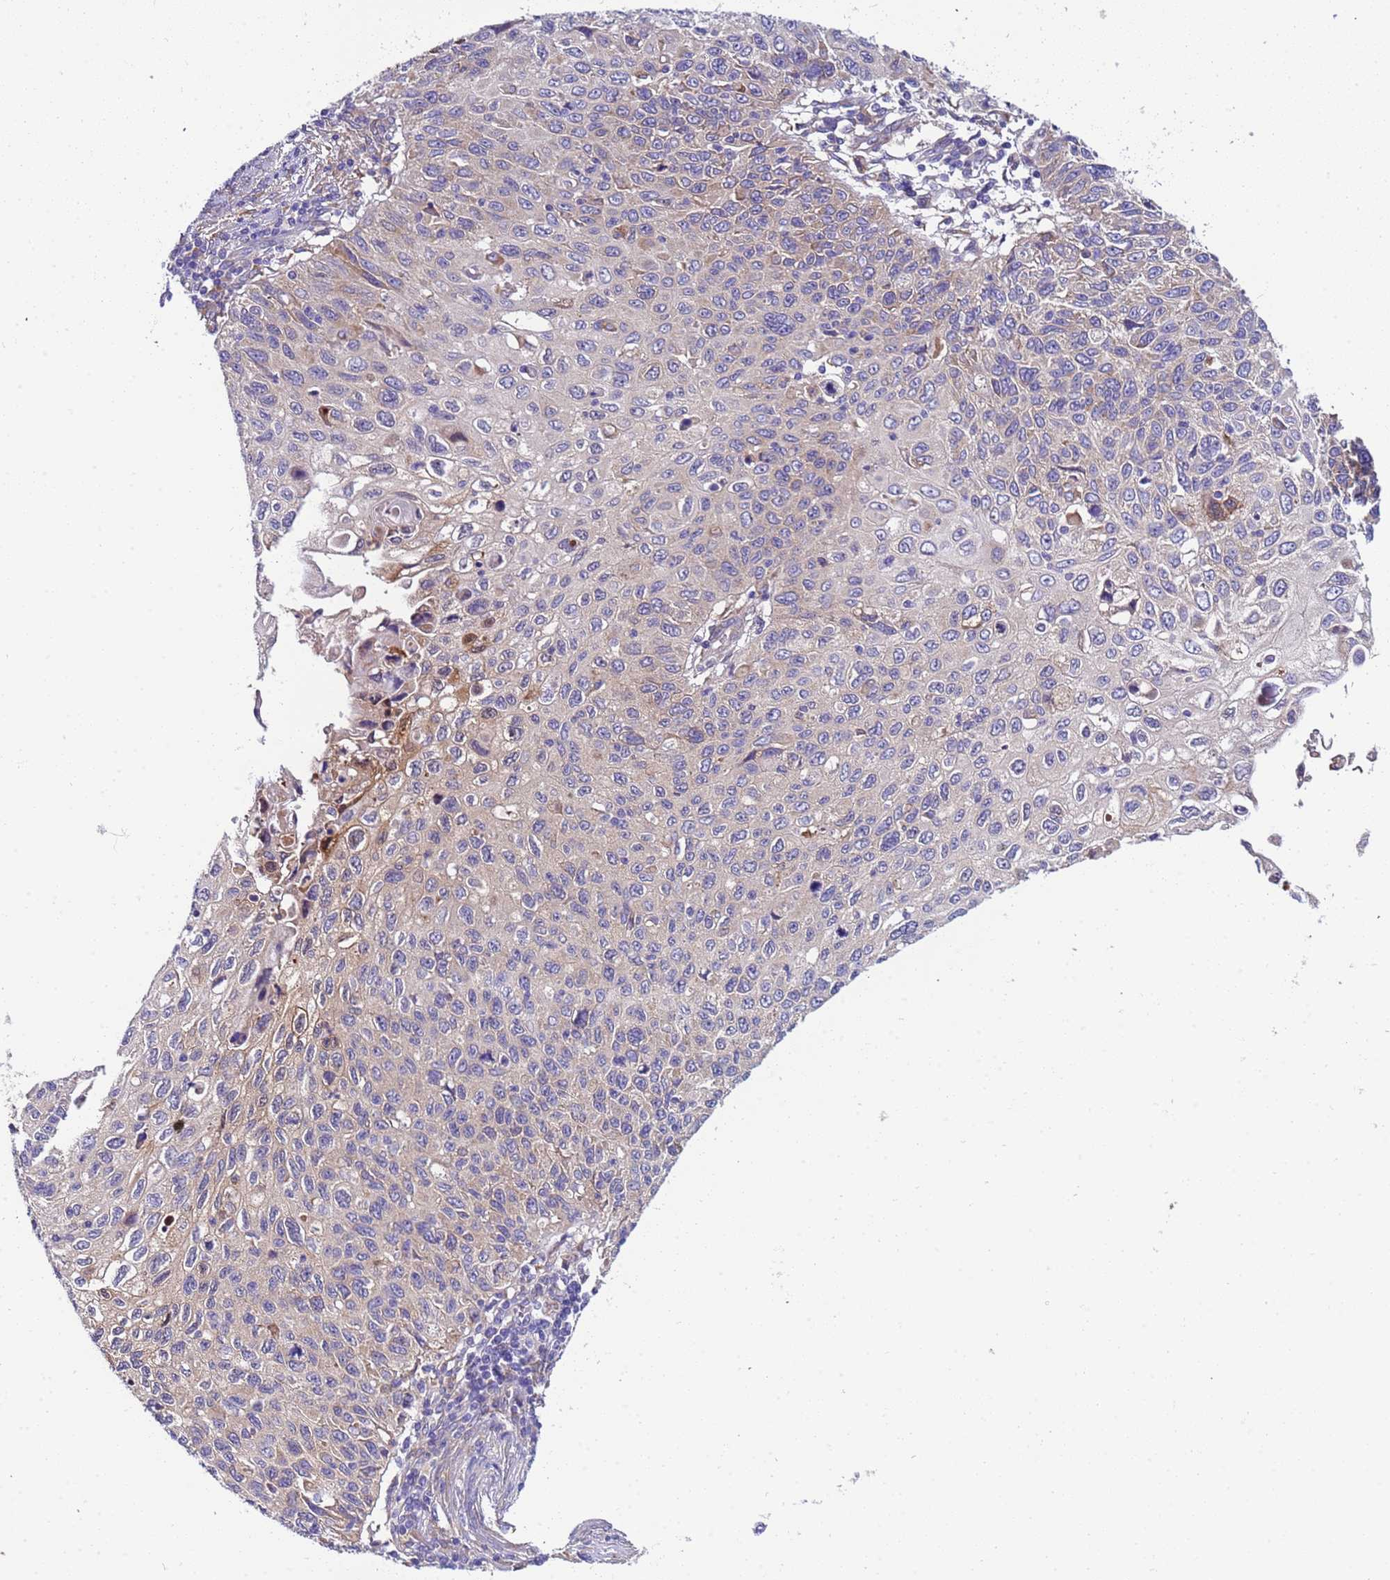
{"staining": {"intensity": "weak", "quantity": "<25%", "location": "cytoplasmic/membranous"}, "tissue": "cervical cancer", "cell_type": "Tumor cells", "image_type": "cancer", "snomed": [{"axis": "morphology", "description": "Squamous cell carcinoma, NOS"}, {"axis": "topography", "description": "Cervix"}], "caption": "Human squamous cell carcinoma (cervical) stained for a protein using immunohistochemistry (IHC) displays no staining in tumor cells.", "gene": "PAQR7", "patient": {"sex": "female", "age": 70}}